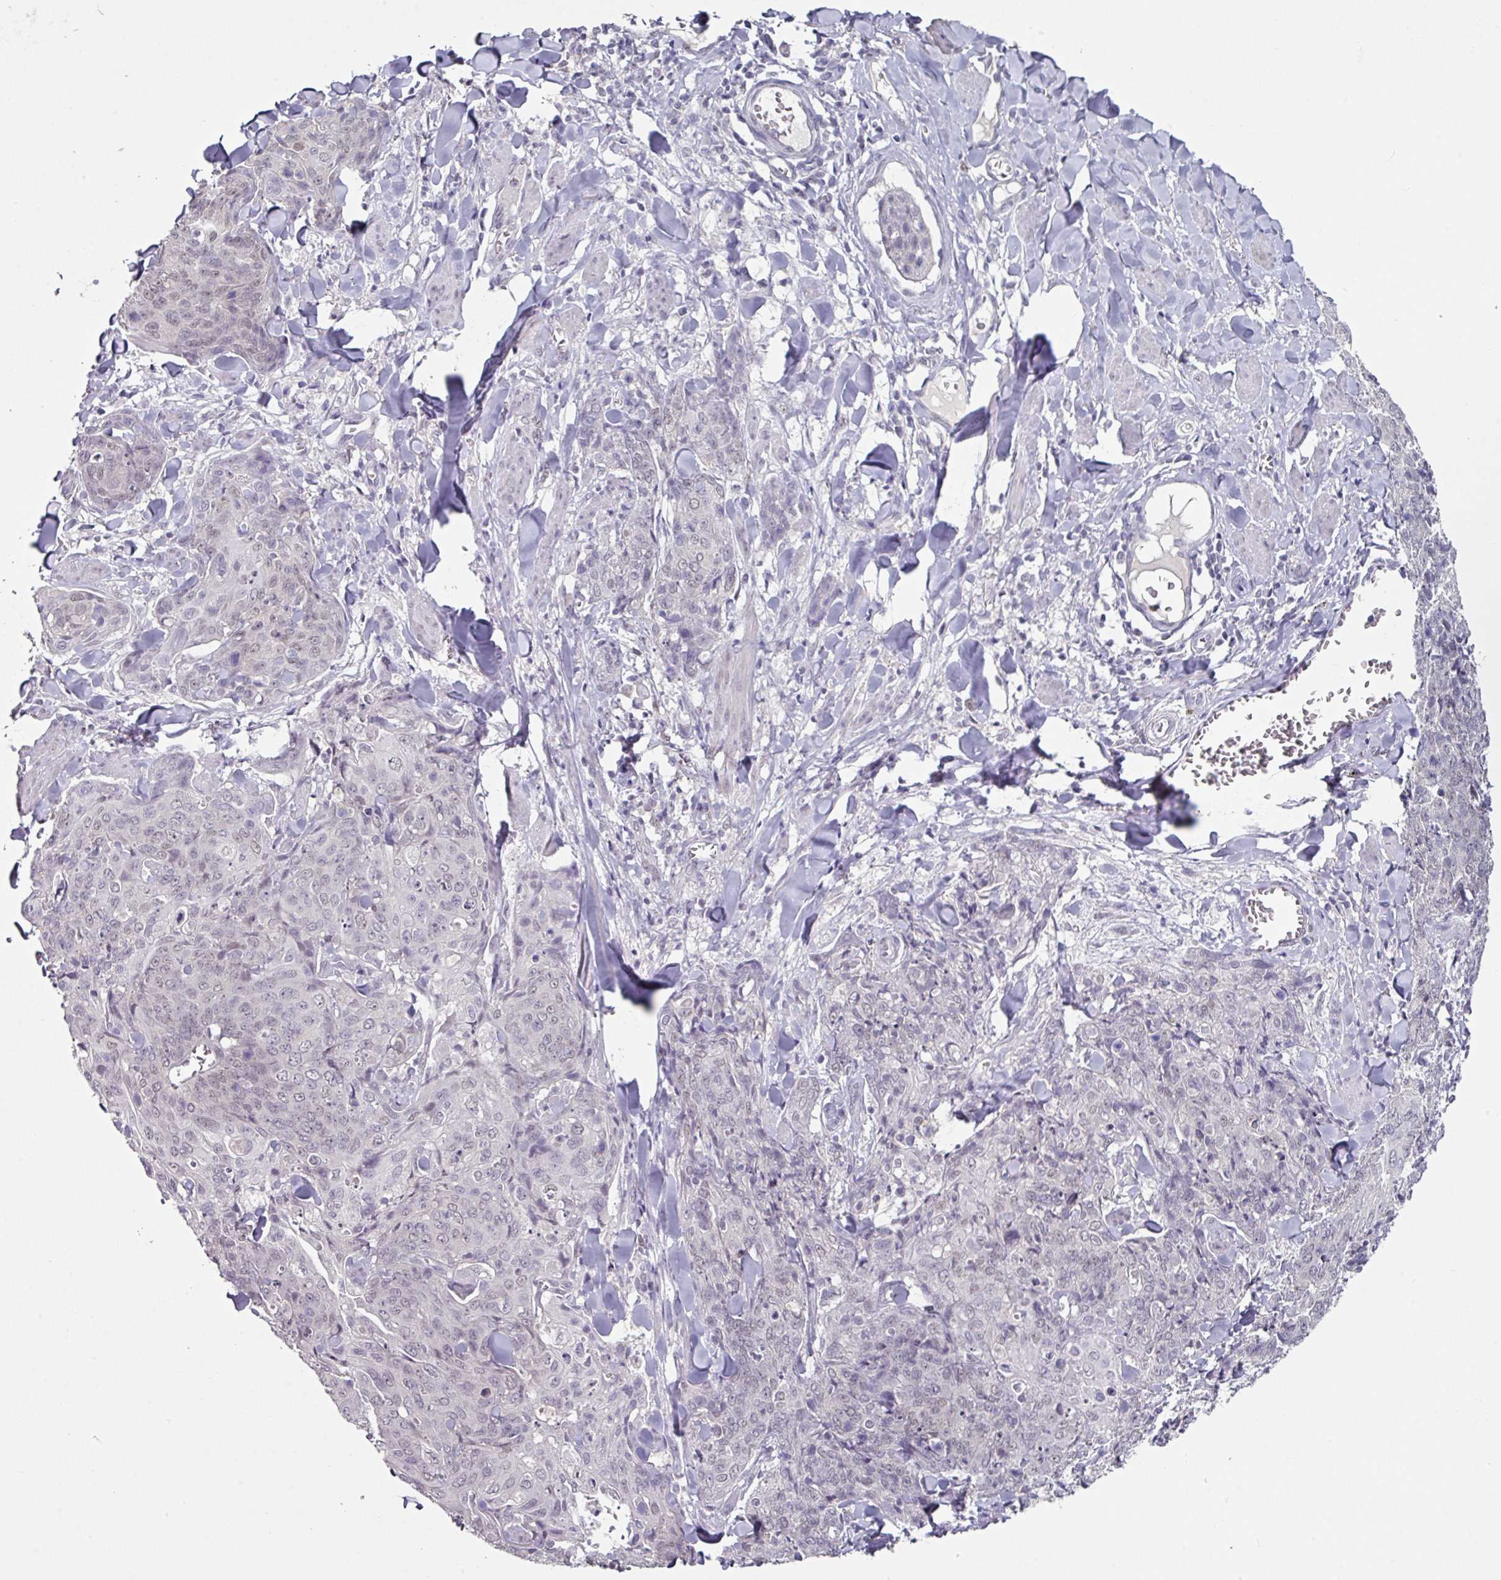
{"staining": {"intensity": "weak", "quantity": "25%-75%", "location": "nuclear"}, "tissue": "skin cancer", "cell_type": "Tumor cells", "image_type": "cancer", "snomed": [{"axis": "morphology", "description": "Squamous cell carcinoma, NOS"}, {"axis": "topography", "description": "Skin"}, {"axis": "topography", "description": "Vulva"}], "caption": "Tumor cells show low levels of weak nuclear expression in approximately 25%-75% of cells in human skin cancer. The staining was performed using DAB (3,3'-diaminobenzidine), with brown indicating positive protein expression. Nuclei are stained blue with hematoxylin.", "gene": "ELK1", "patient": {"sex": "female", "age": 85}}